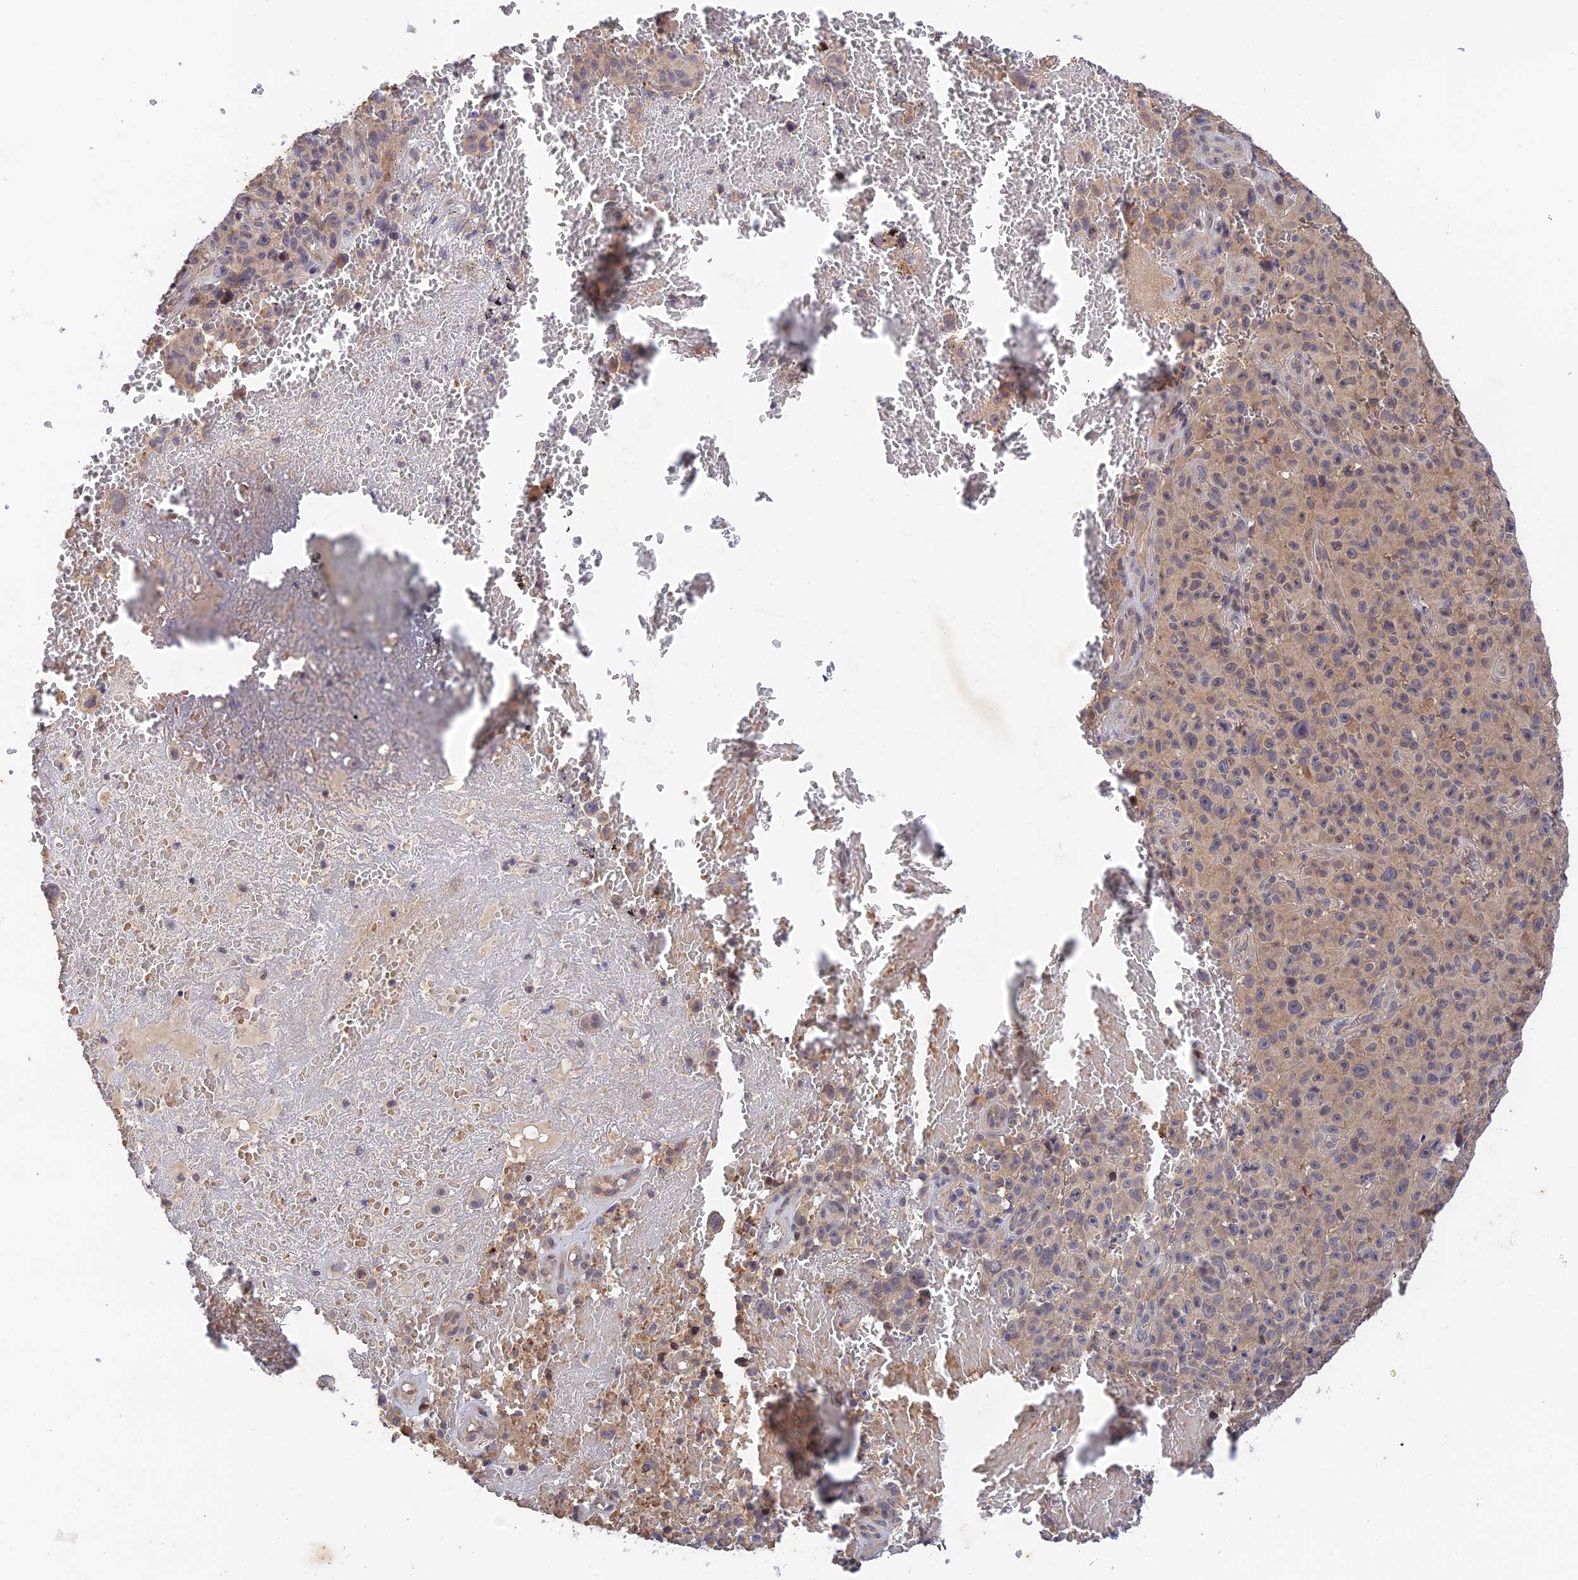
{"staining": {"intensity": "weak", "quantity": ">75%", "location": "cytoplasmic/membranous"}, "tissue": "melanoma", "cell_type": "Tumor cells", "image_type": "cancer", "snomed": [{"axis": "morphology", "description": "Malignant melanoma, NOS"}, {"axis": "topography", "description": "Skin"}], "caption": "The micrograph shows staining of melanoma, revealing weak cytoplasmic/membranous protein expression (brown color) within tumor cells. (Brightfield microscopy of DAB IHC at high magnification).", "gene": "CWH43", "patient": {"sex": "female", "age": 82}}